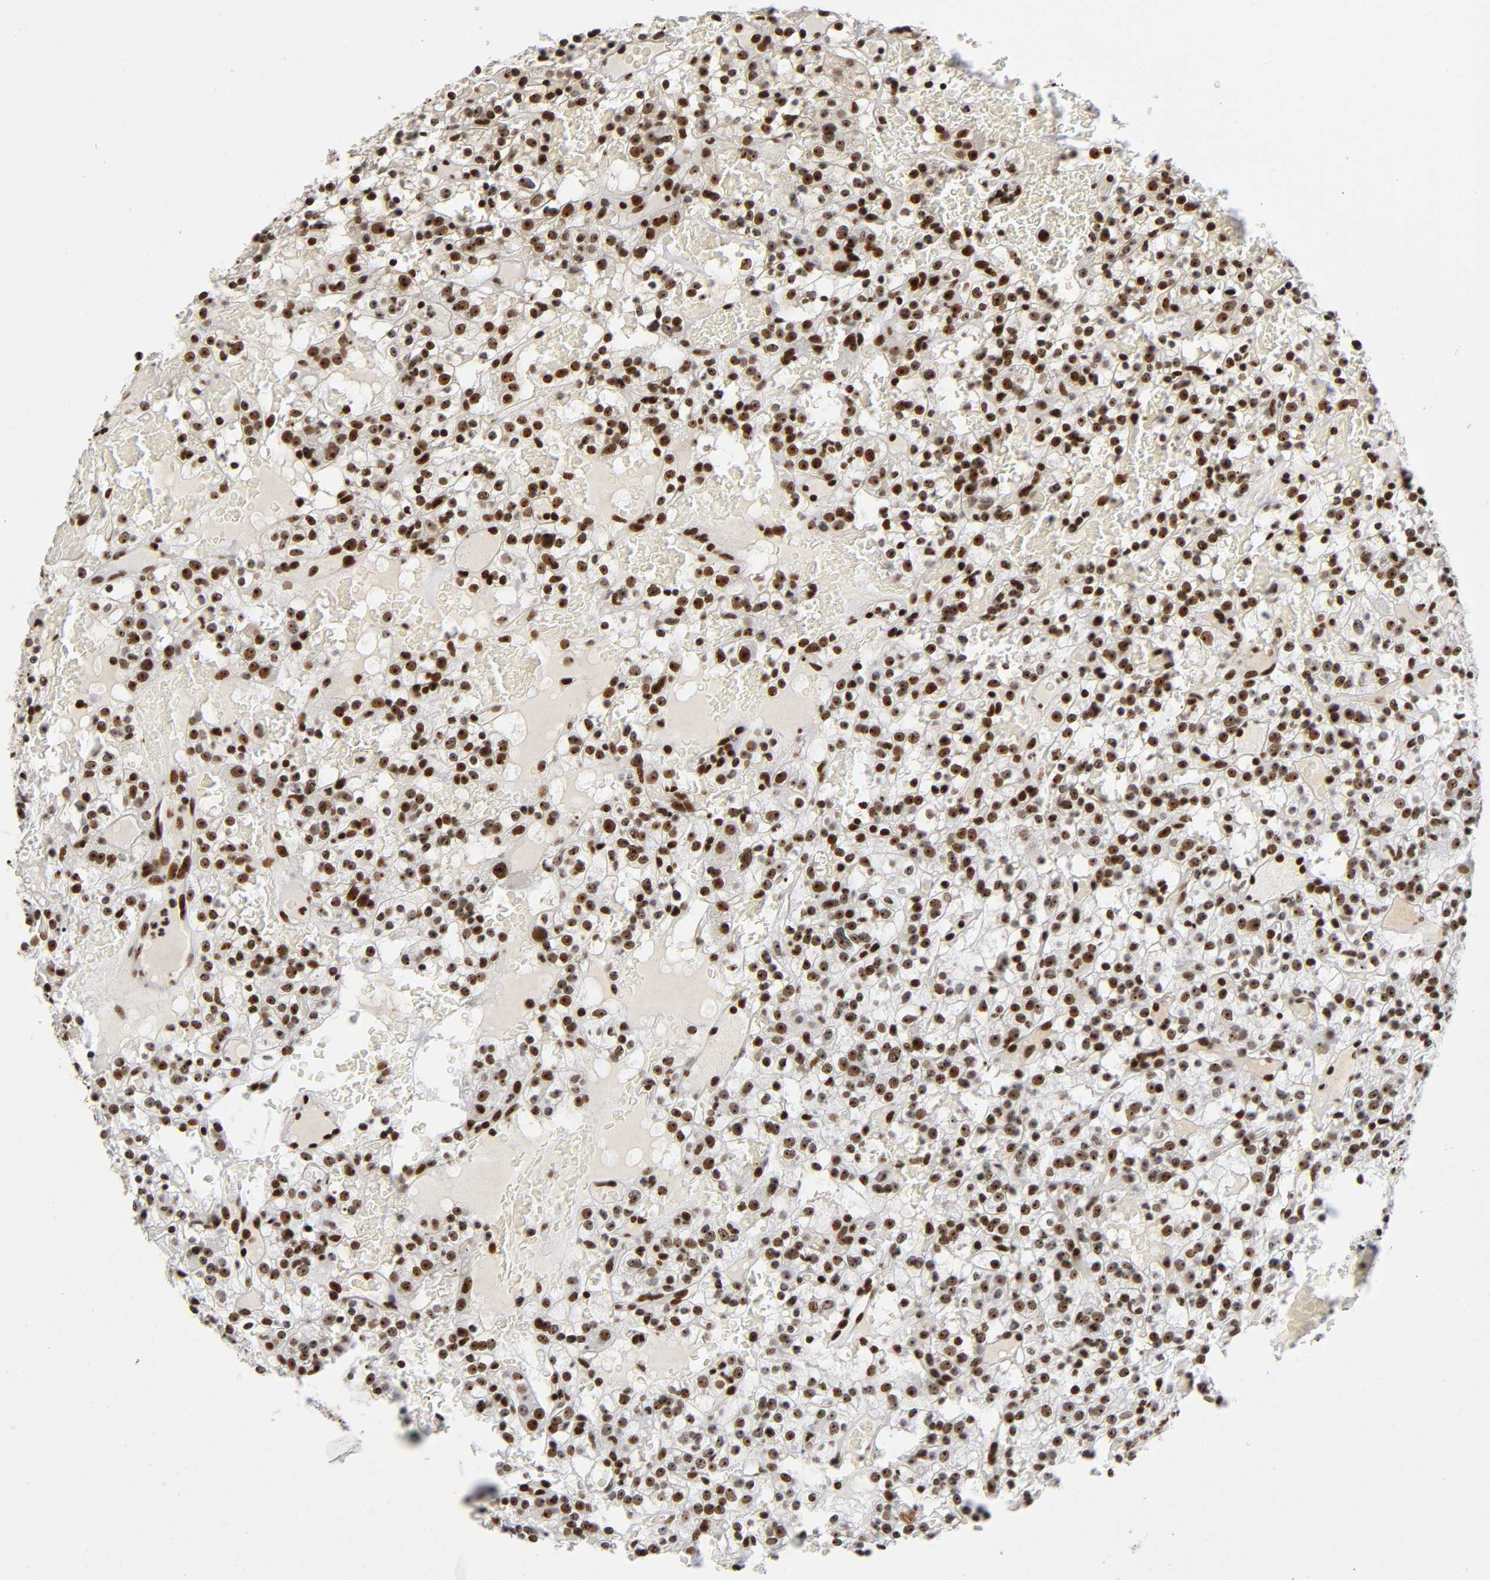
{"staining": {"intensity": "strong", "quantity": ">75%", "location": "nuclear"}, "tissue": "renal cancer", "cell_type": "Tumor cells", "image_type": "cancer", "snomed": [{"axis": "morphology", "description": "Normal tissue, NOS"}, {"axis": "morphology", "description": "Adenocarcinoma, NOS"}, {"axis": "topography", "description": "Kidney"}], "caption": "Adenocarcinoma (renal) tissue shows strong nuclear staining in about >75% of tumor cells", "gene": "UBTF", "patient": {"sex": "female", "age": 72}}